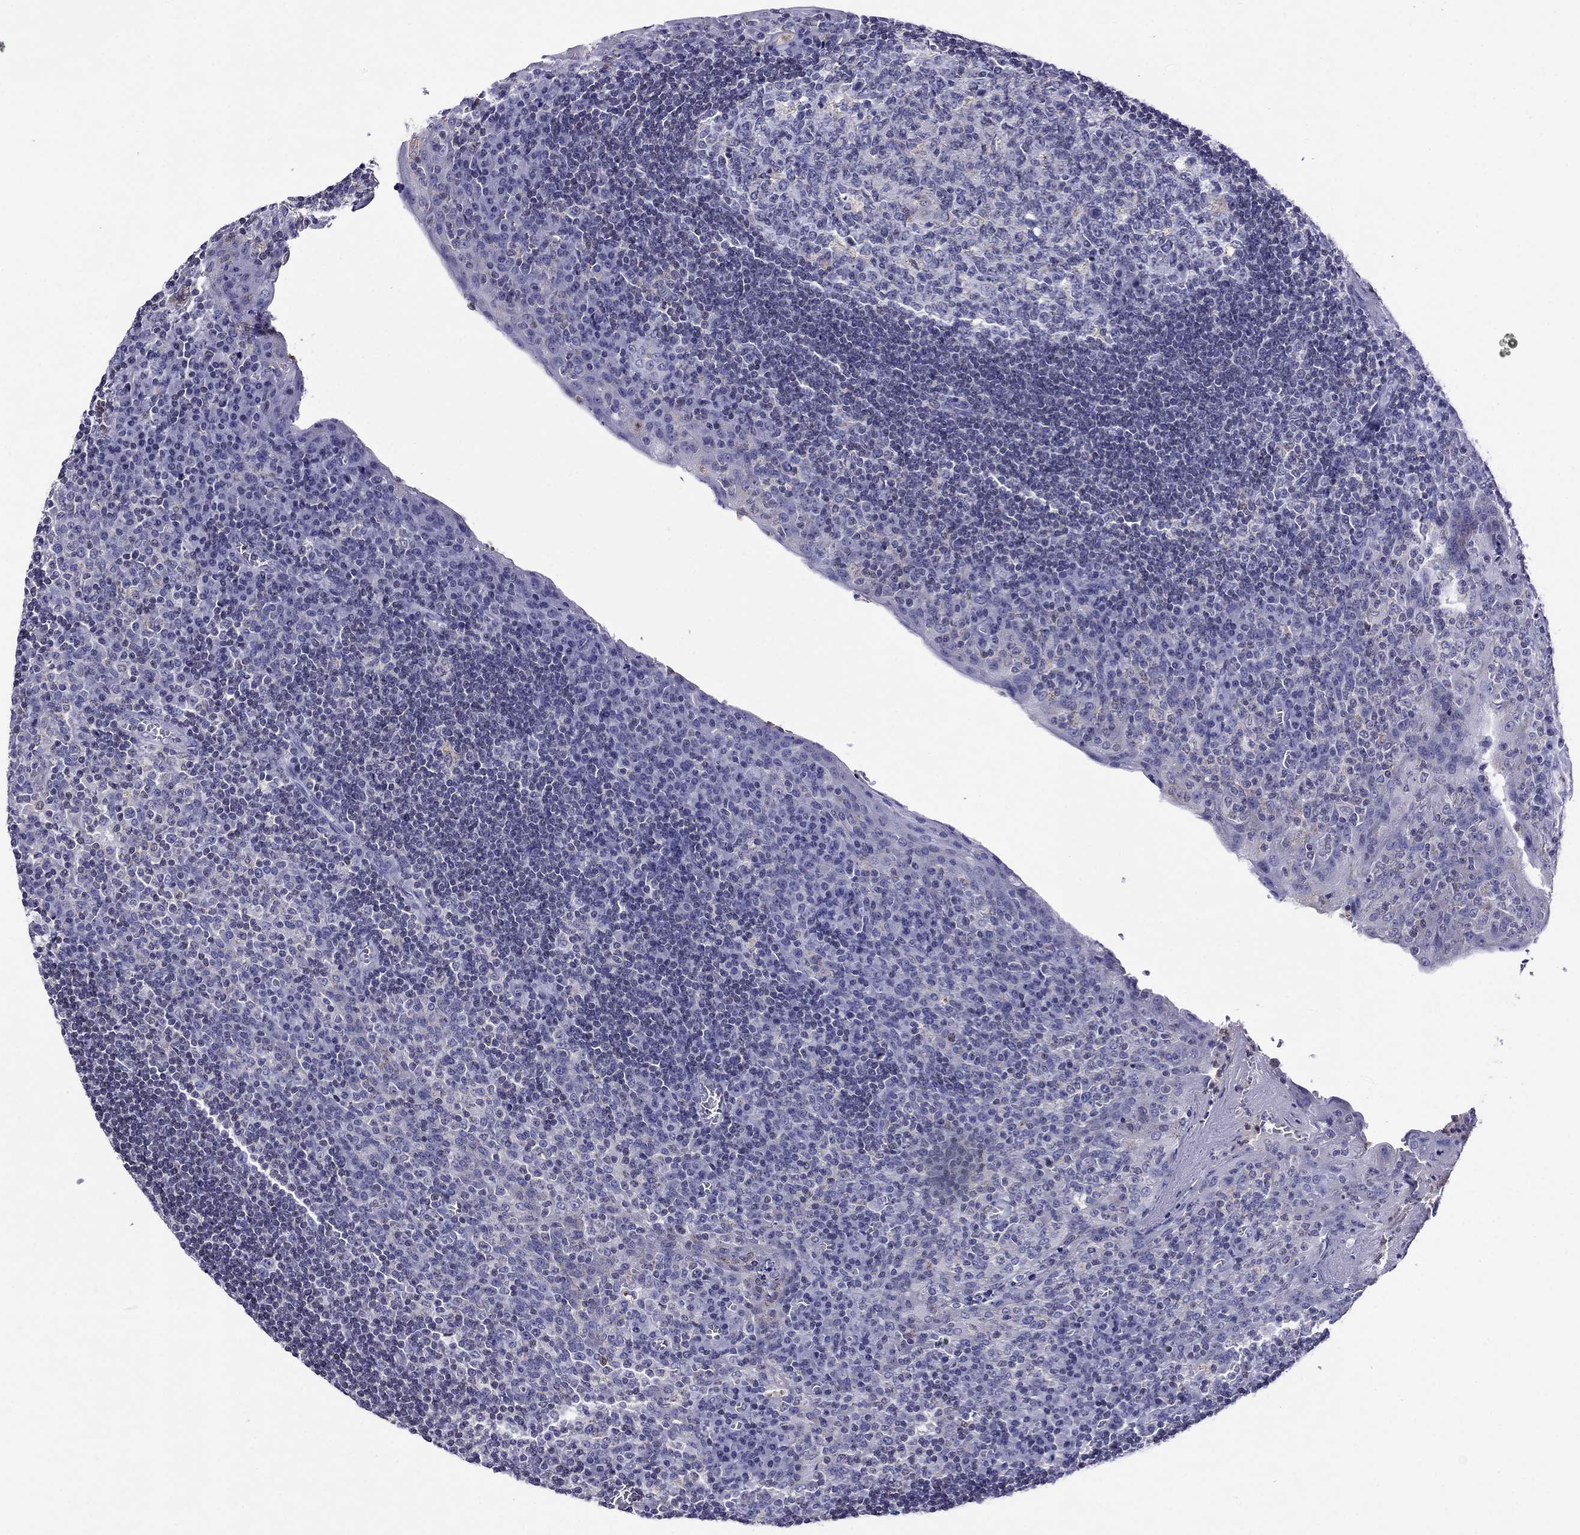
{"staining": {"intensity": "negative", "quantity": "none", "location": "none"}, "tissue": "tonsil", "cell_type": "Germinal center cells", "image_type": "normal", "snomed": [{"axis": "morphology", "description": "Normal tissue, NOS"}, {"axis": "topography", "description": "Tonsil"}], "caption": "Immunohistochemical staining of benign human tonsil exhibits no significant staining in germinal center cells. (Immunohistochemistry, brightfield microscopy, high magnification).", "gene": "SCG2", "patient": {"sex": "female", "age": 13}}